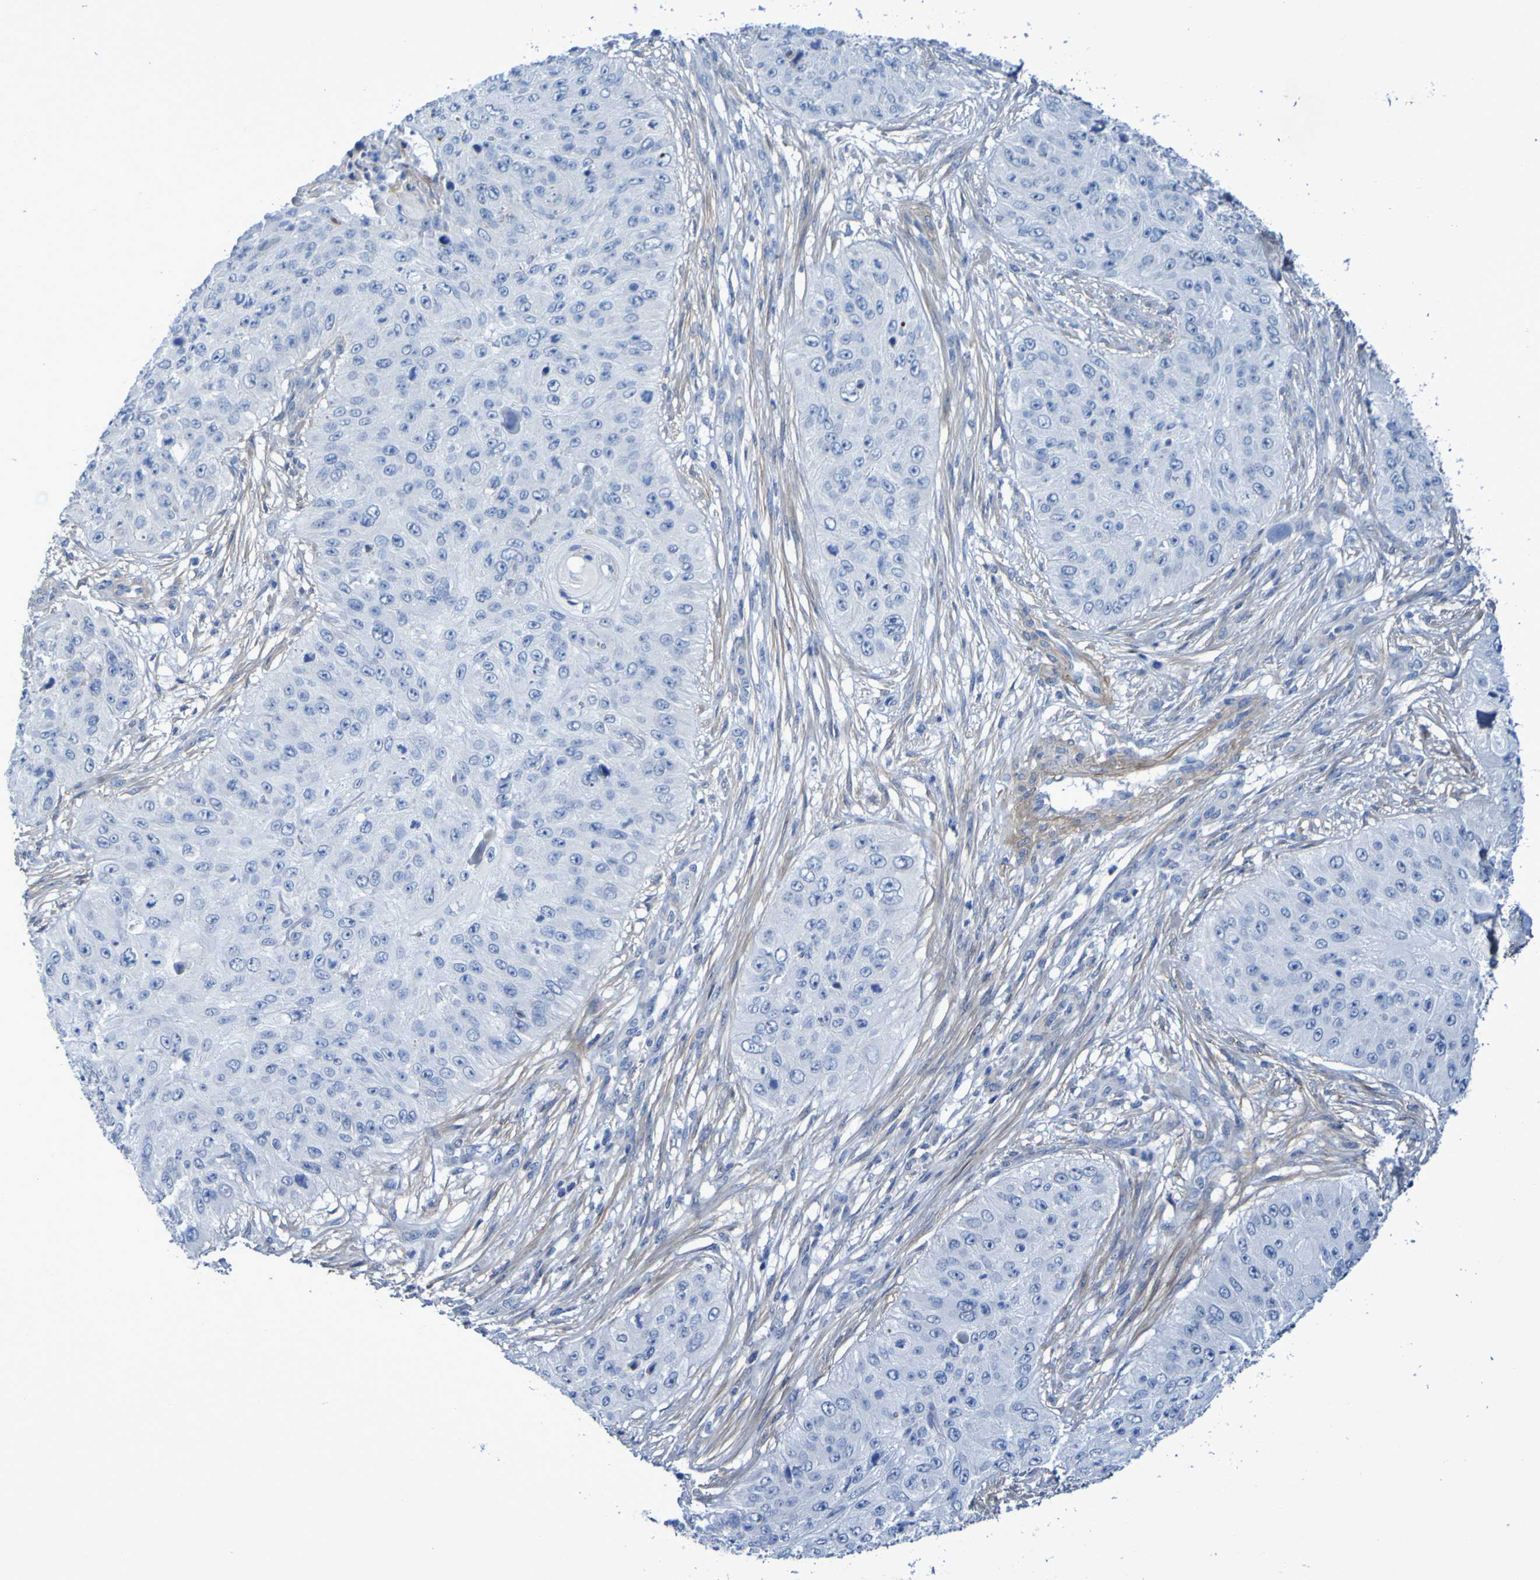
{"staining": {"intensity": "negative", "quantity": "none", "location": "none"}, "tissue": "skin cancer", "cell_type": "Tumor cells", "image_type": "cancer", "snomed": [{"axis": "morphology", "description": "Squamous cell carcinoma, NOS"}, {"axis": "topography", "description": "Skin"}], "caption": "Immunohistochemistry (IHC) of human skin cancer (squamous cell carcinoma) demonstrates no expression in tumor cells. Nuclei are stained in blue.", "gene": "LPP", "patient": {"sex": "female", "age": 80}}